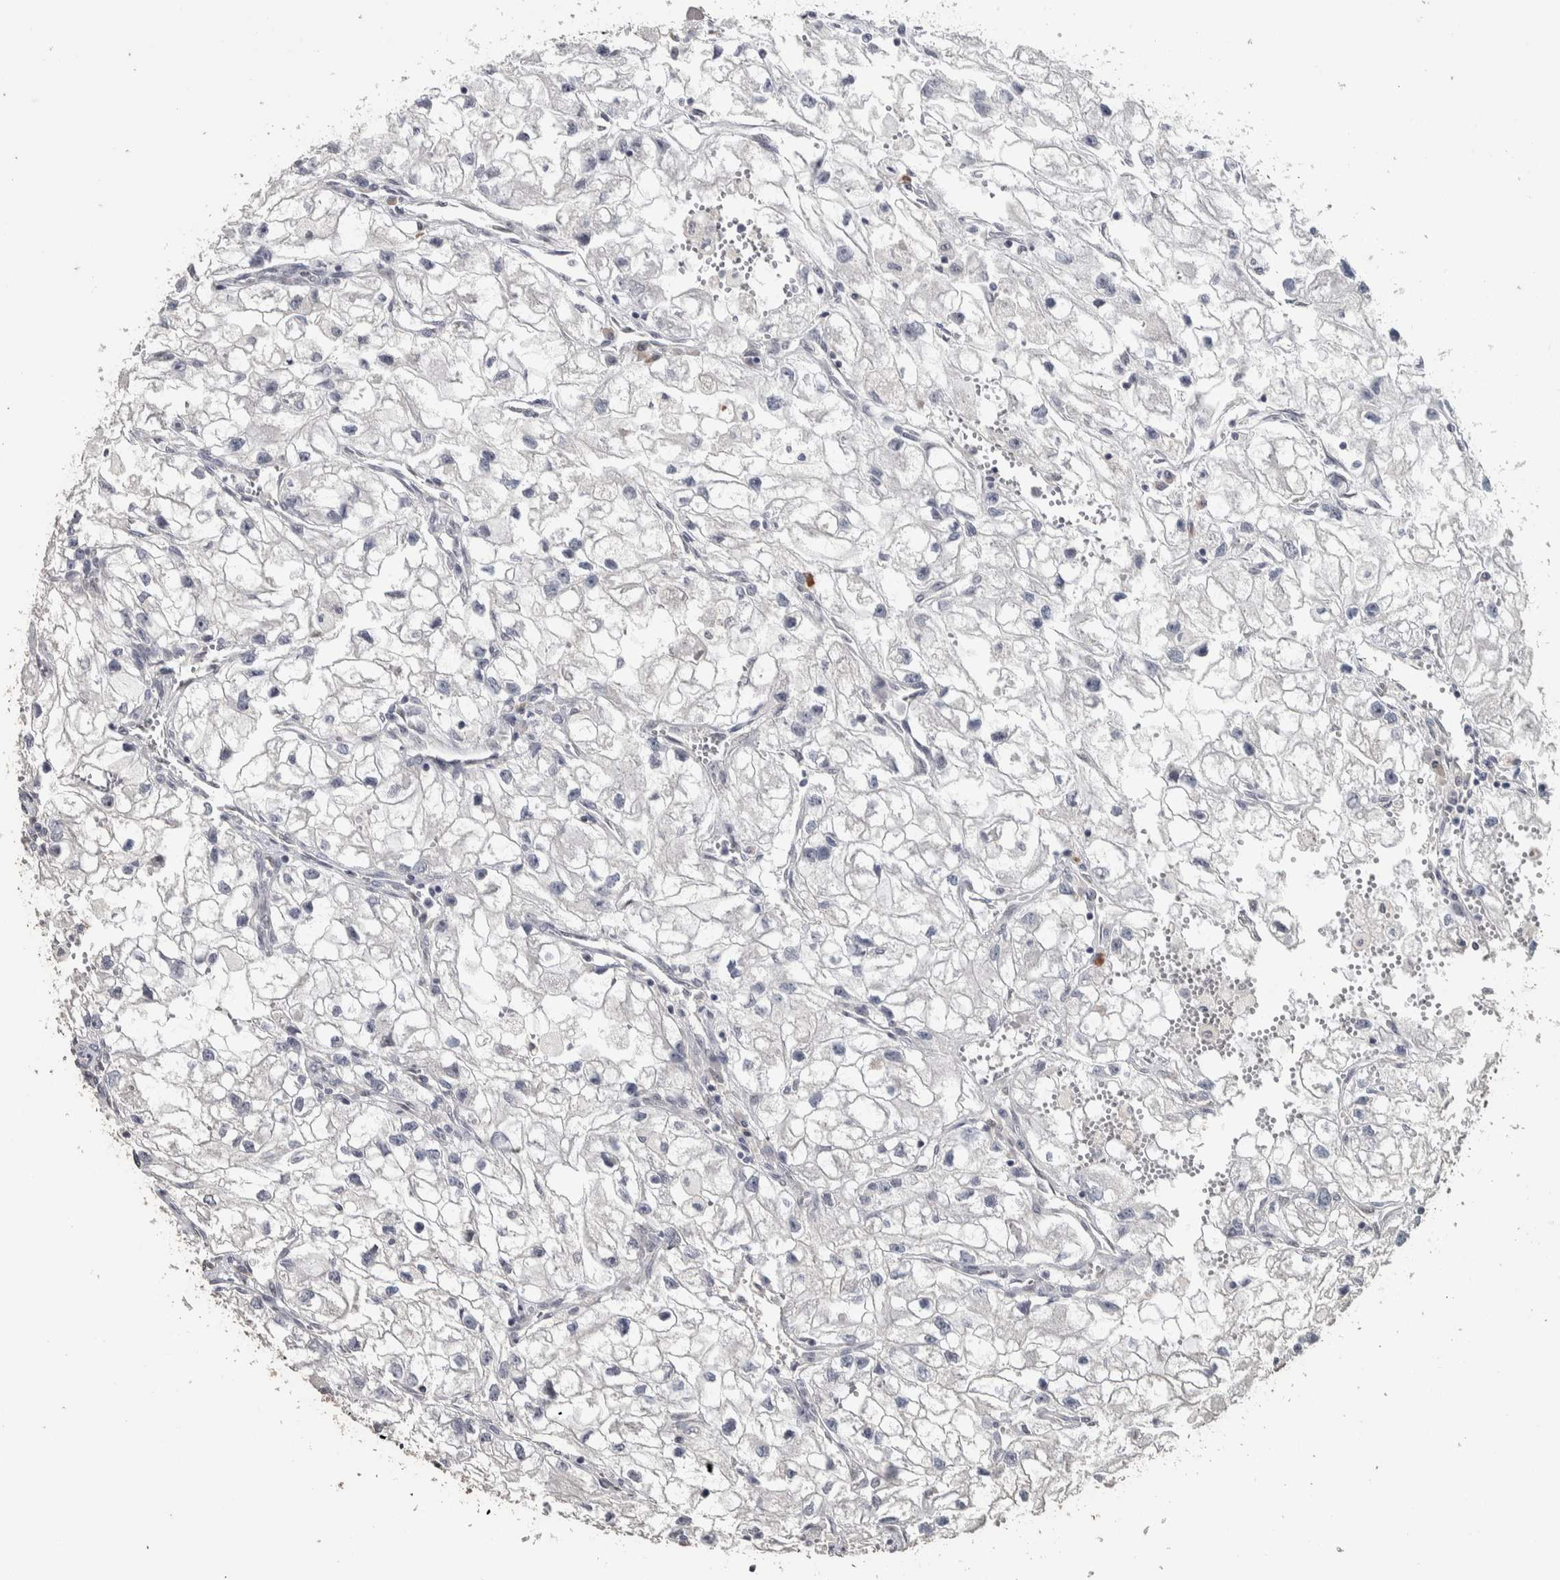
{"staining": {"intensity": "negative", "quantity": "none", "location": "none"}, "tissue": "renal cancer", "cell_type": "Tumor cells", "image_type": "cancer", "snomed": [{"axis": "morphology", "description": "Adenocarcinoma, NOS"}, {"axis": "topography", "description": "Kidney"}], "caption": "Immunohistochemistry (IHC) micrograph of human renal cancer (adenocarcinoma) stained for a protein (brown), which demonstrates no staining in tumor cells. (DAB immunohistochemistry, high magnification).", "gene": "NECAB1", "patient": {"sex": "female", "age": 70}}